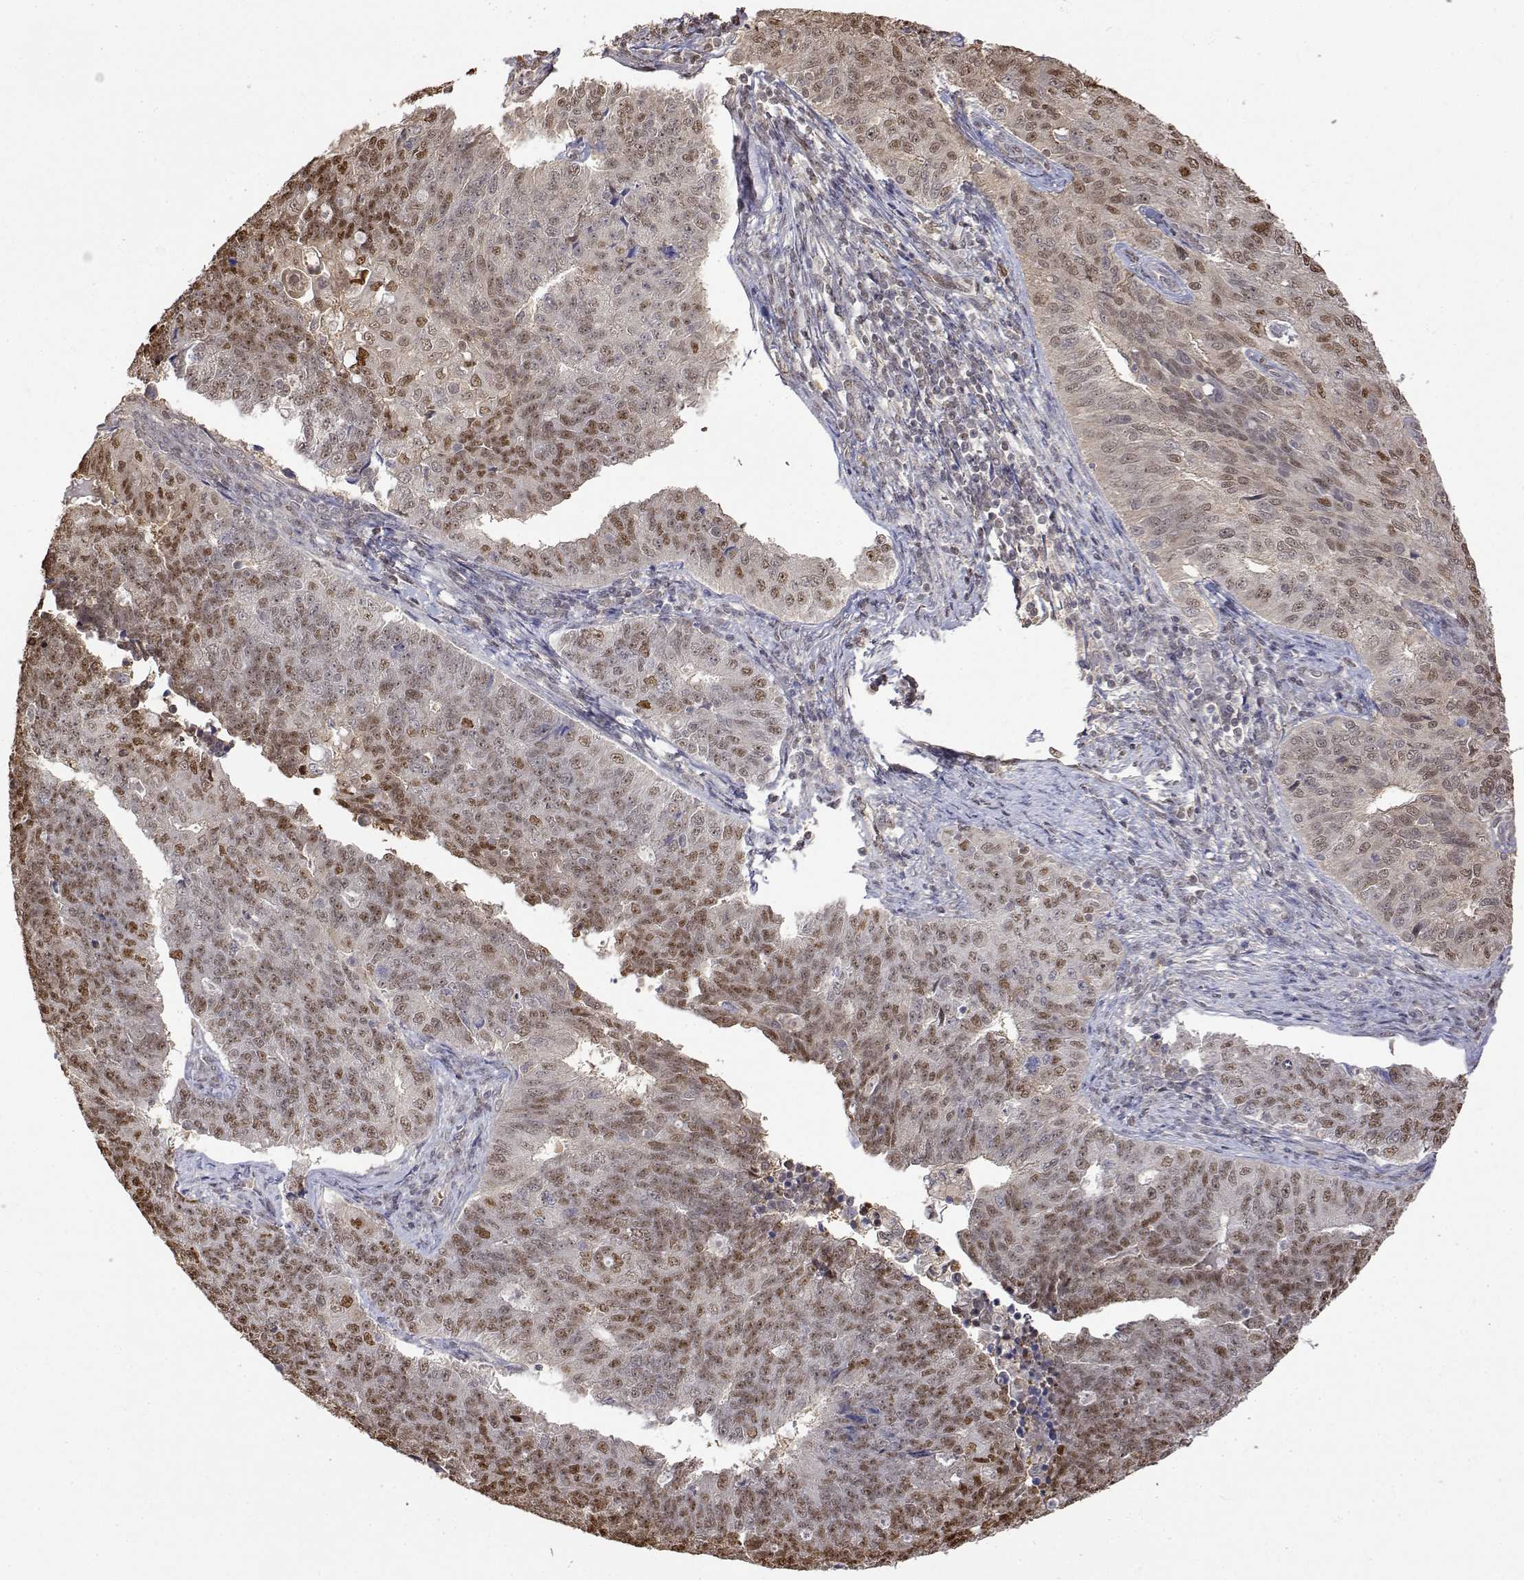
{"staining": {"intensity": "moderate", "quantity": "<25%", "location": "nuclear"}, "tissue": "endometrial cancer", "cell_type": "Tumor cells", "image_type": "cancer", "snomed": [{"axis": "morphology", "description": "Adenocarcinoma, NOS"}, {"axis": "topography", "description": "Endometrium"}], "caption": "This micrograph shows immunohistochemistry (IHC) staining of human adenocarcinoma (endometrial), with low moderate nuclear staining in about <25% of tumor cells.", "gene": "TPI1", "patient": {"sex": "female", "age": 43}}